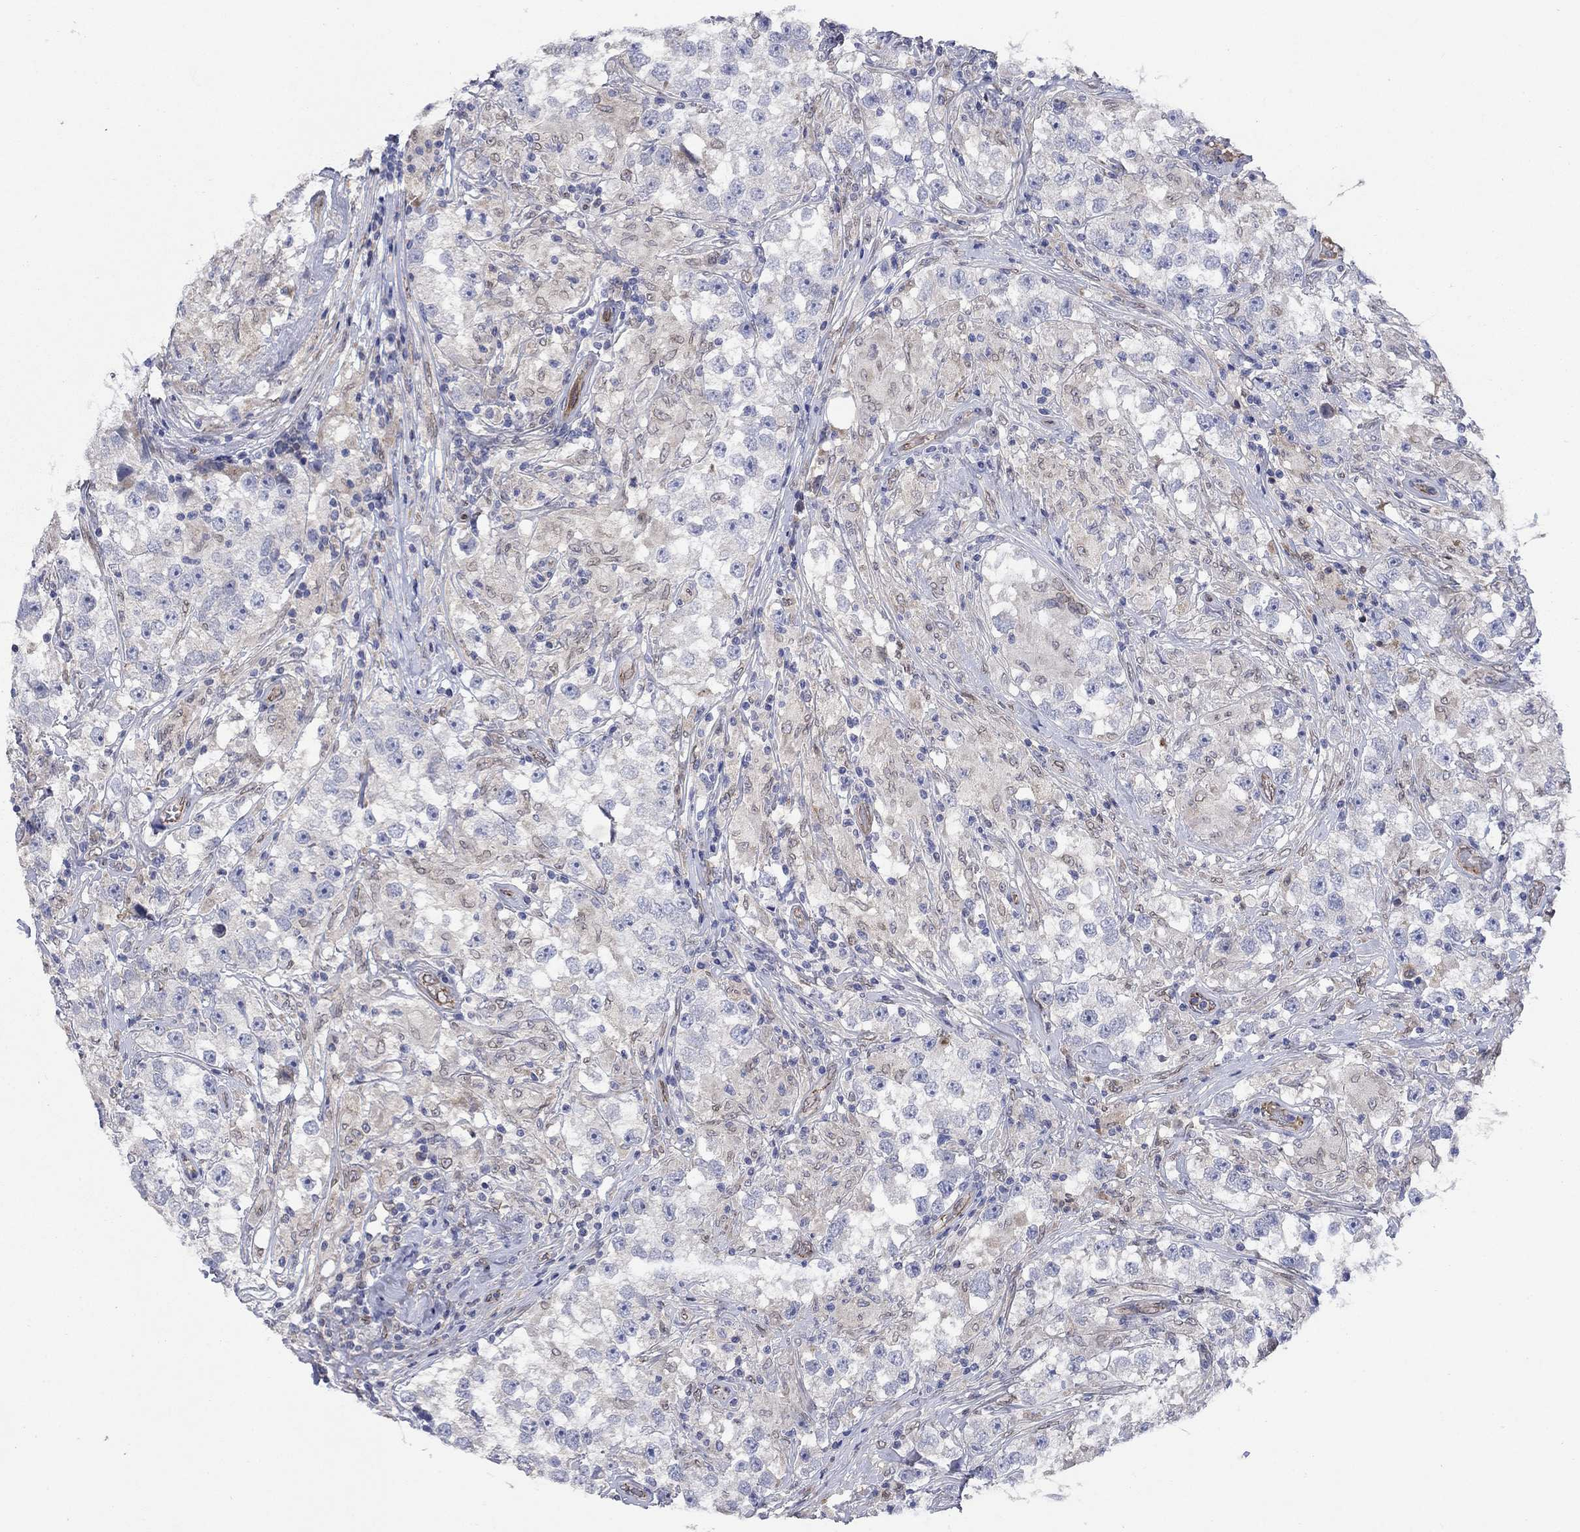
{"staining": {"intensity": "negative", "quantity": "none", "location": "none"}, "tissue": "testis cancer", "cell_type": "Tumor cells", "image_type": "cancer", "snomed": [{"axis": "morphology", "description": "Seminoma, NOS"}, {"axis": "topography", "description": "Testis"}], "caption": "Tumor cells are negative for protein expression in human testis cancer (seminoma).", "gene": "EMC9", "patient": {"sex": "male", "age": 46}}